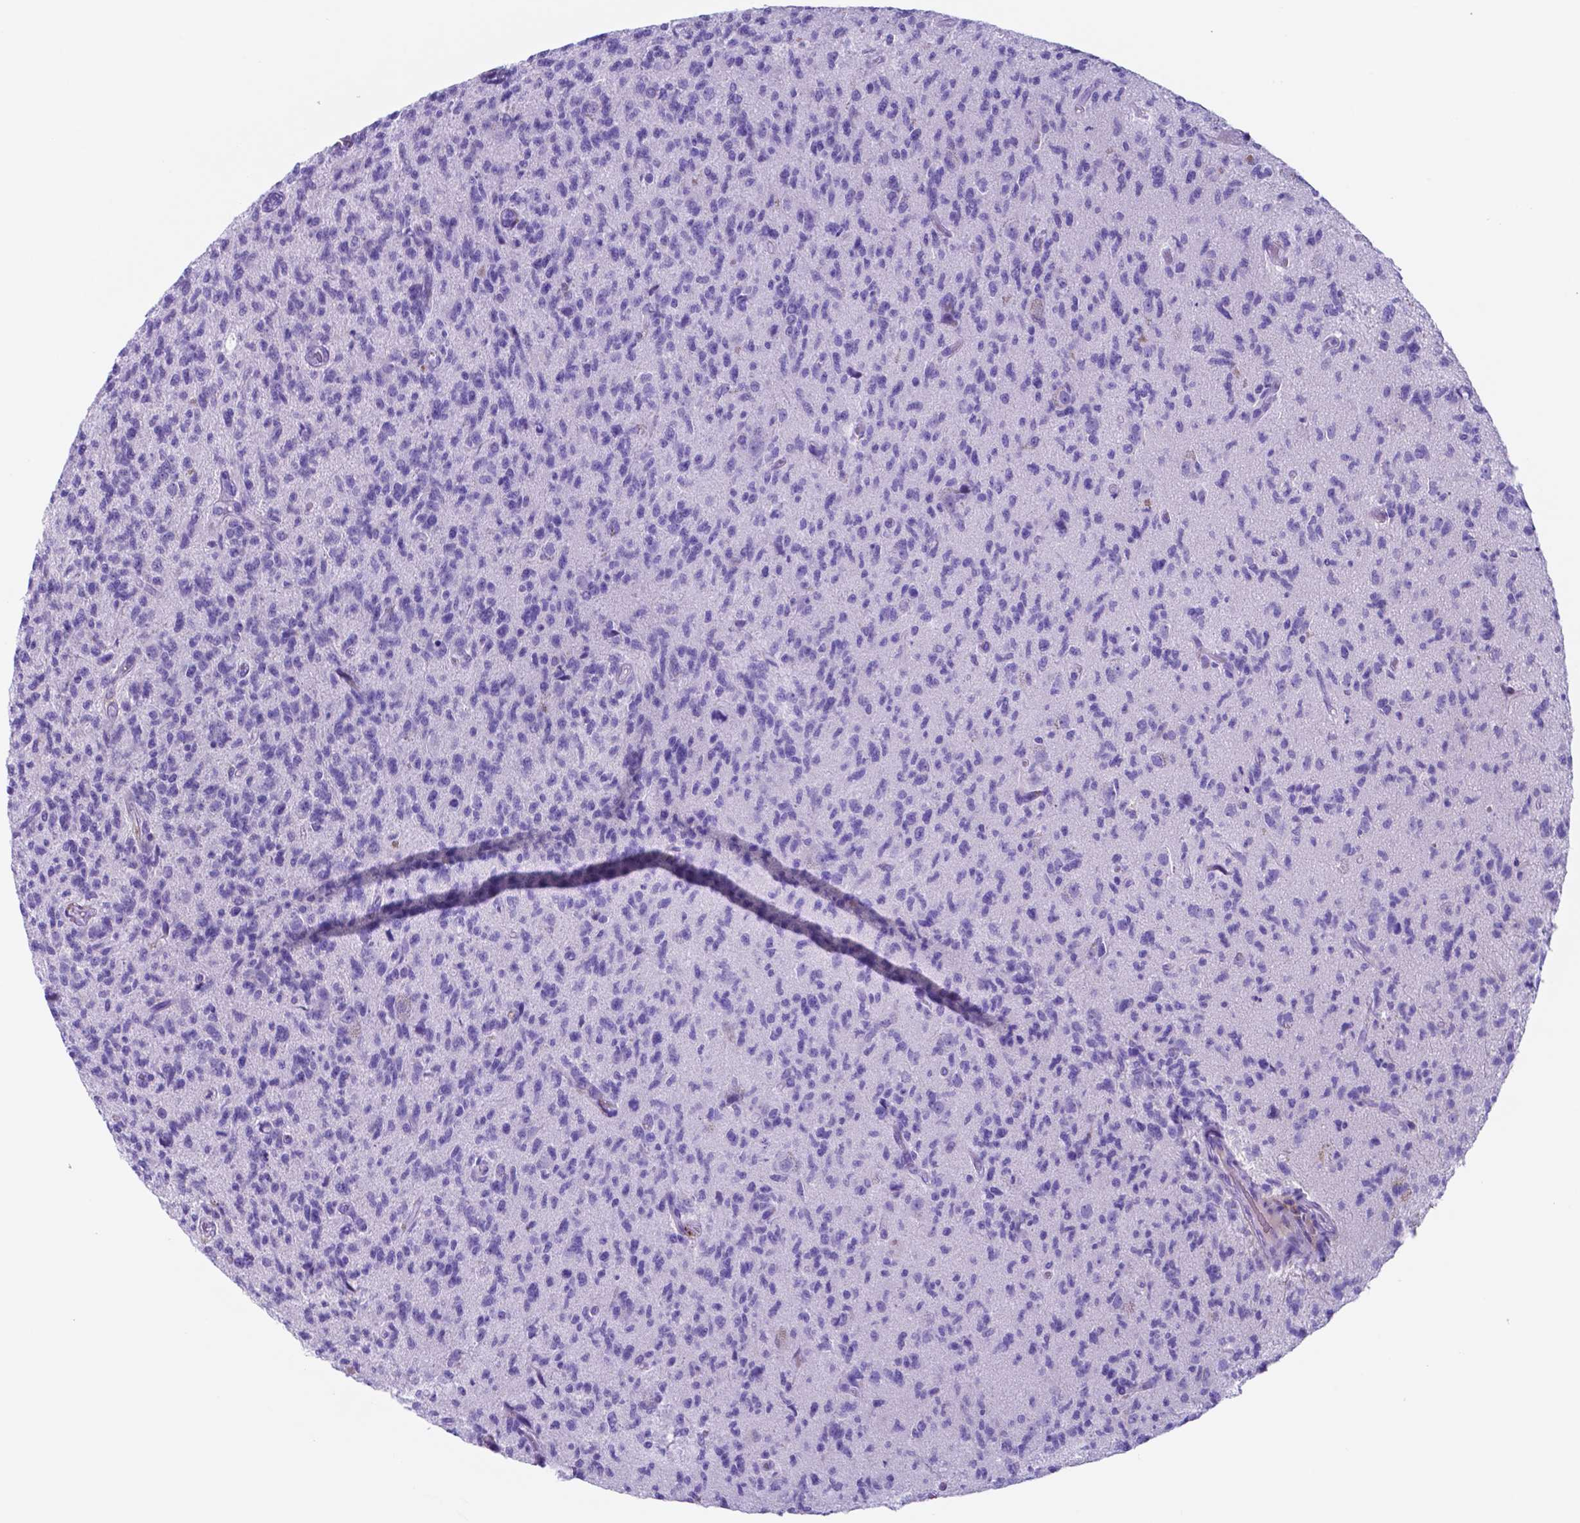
{"staining": {"intensity": "negative", "quantity": "none", "location": "none"}, "tissue": "glioma", "cell_type": "Tumor cells", "image_type": "cancer", "snomed": [{"axis": "morphology", "description": "Glioma, malignant, High grade"}, {"axis": "topography", "description": "Brain"}], "caption": "High-grade glioma (malignant) stained for a protein using IHC shows no expression tumor cells.", "gene": "DNAAF8", "patient": {"sex": "male", "age": 56}}